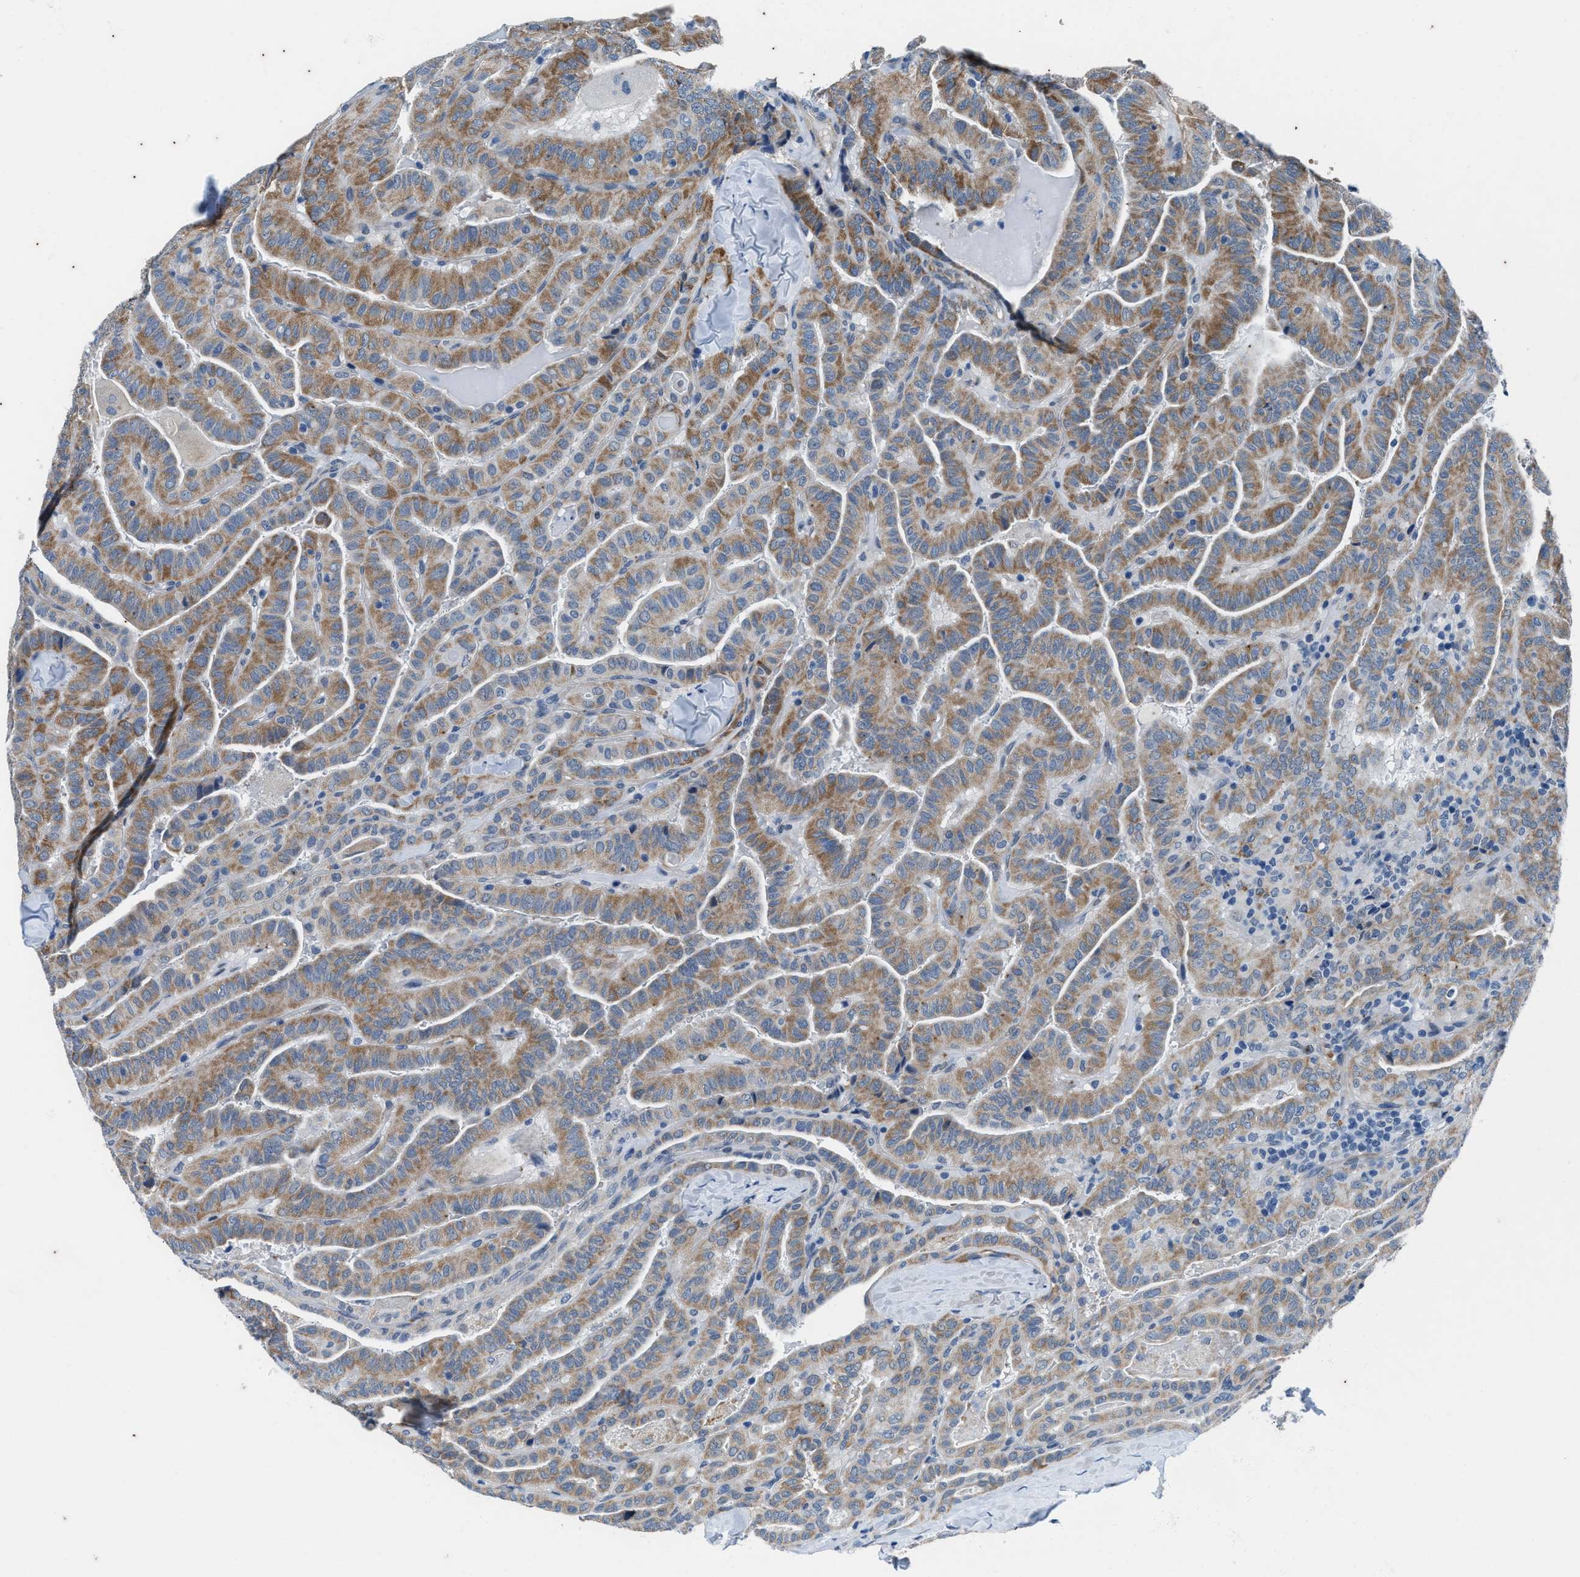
{"staining": {"intensity": "moderate", "quantity": ">75%", "location": "cytoplasmic/membranous"}, "tissue": "thyroid cancer", "cell_type": "Tumor cells", "image_type": "cancer", "snomed": [{"axis": "morphology", "description": "Papillary adenocarcinoma, NOS"}, {"axis": "topography", "description": "Thyroid gland"}], "caption": "Immunohistochemical staining of papillary adenocarcinoma (thyroid) demonstrates medium levels of moderate cytoplasmic/membranous protein positivity in about >75% of tumor cells.", "gene": "KIF24", "patient": {"sex": "male", "age": 77}}